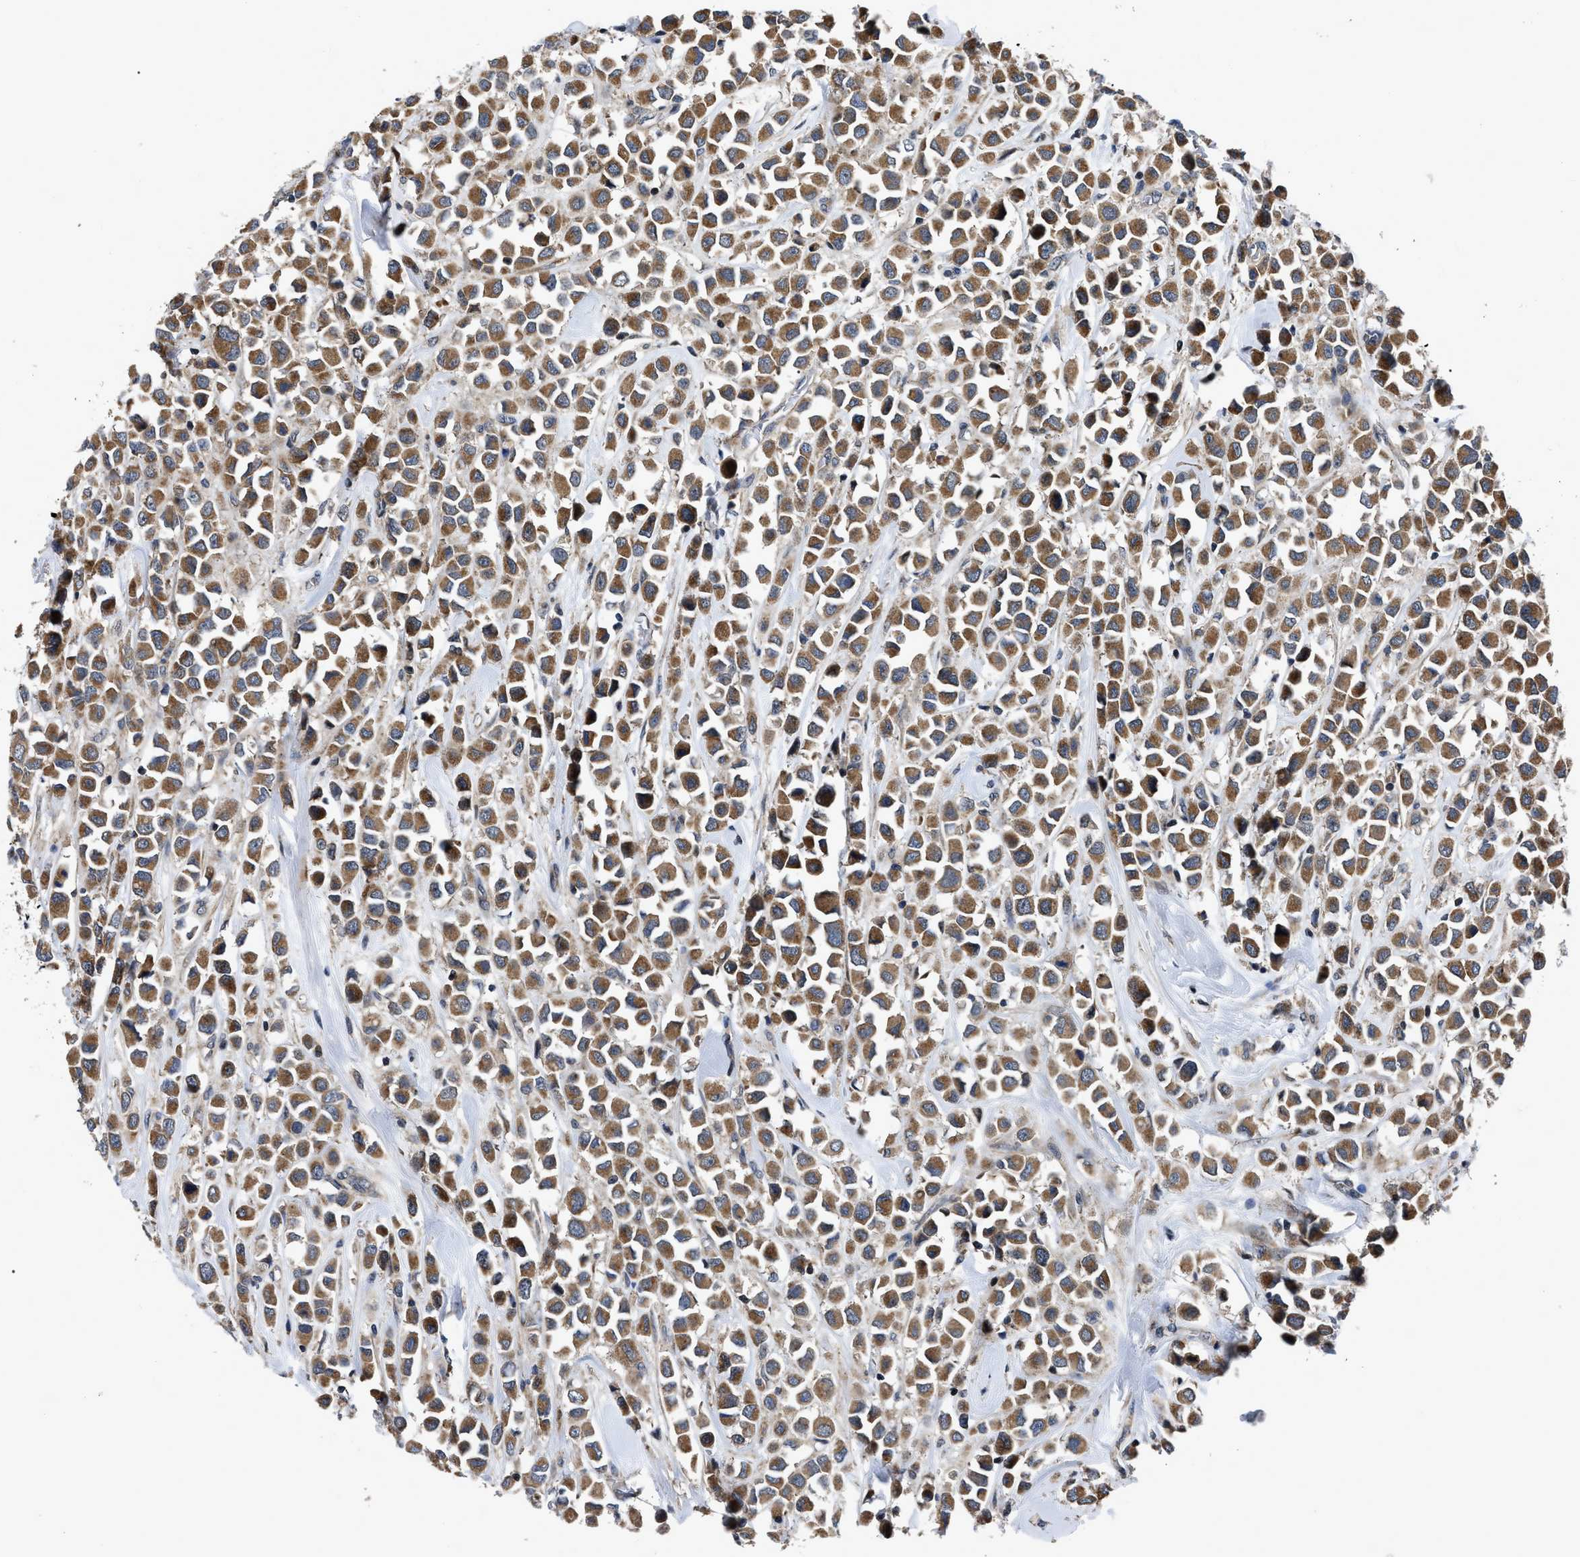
{"staining": {"intensity": "strong", "quantity": ">75%", "location": "cytoplasmic/membranous"}, "tissue": "breast cancer", "cell_type": "Tumor cells", "image_type": "cancer", "snomed": [{"axis": "morphology", "description": "Duct carcinoma"}, {"axis": "topography", "description": "Breast"}], "caption": "Protein expression analysis of human invasive ductal carcinoma (breast) reveals strong cytoplasmic/membranous positivity in approximately >75% of tumor cells. The staining is performed using DAB (3,3'-diaminobenzidine) brown chromogen to label protein expression. The nuclei are counter-stained blue using hematoxylin.", "gene": "PPWD1", "patient": {"sex": "female", "age": 61}}